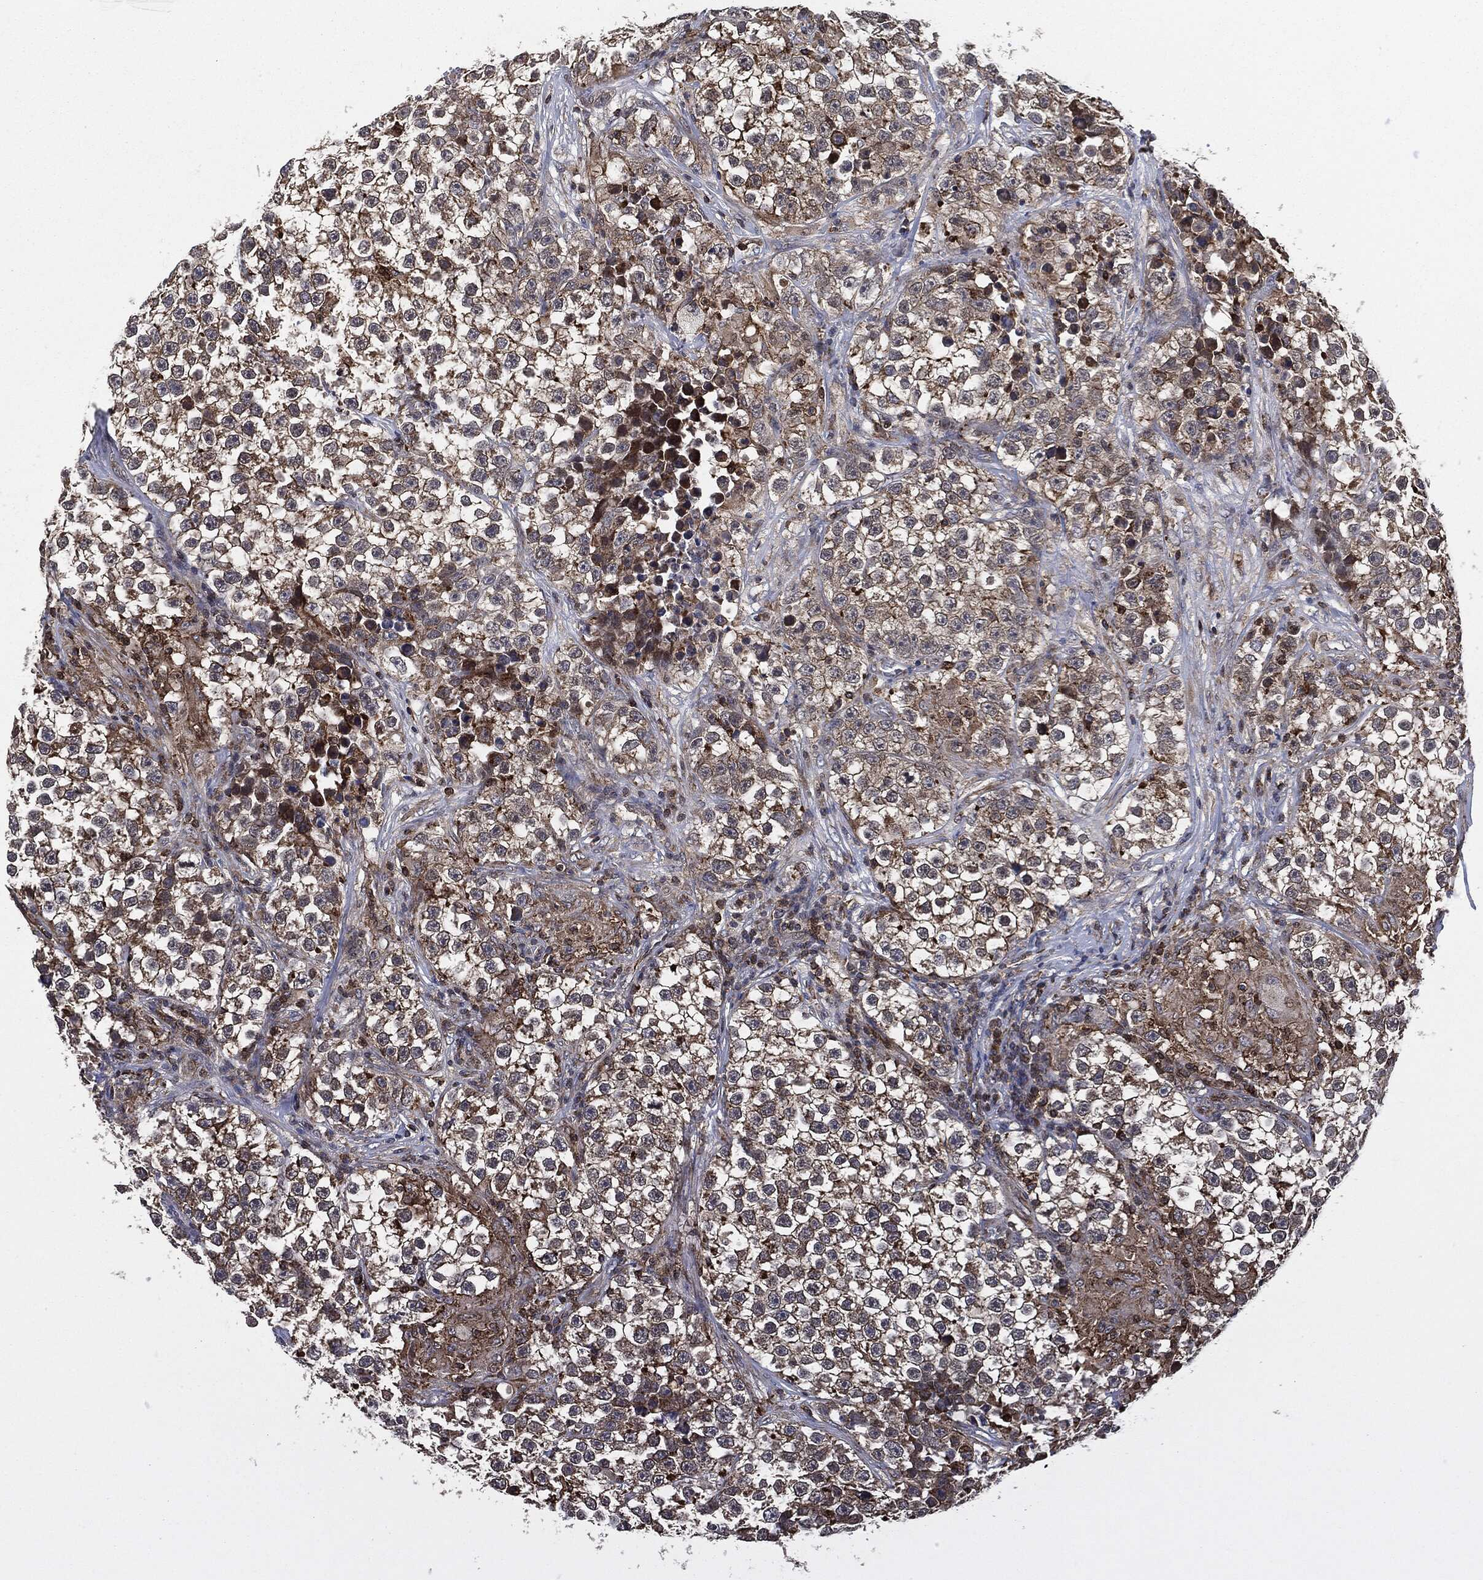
{"staining": {"intensity": "moderate", "quantity": "25%-75%", "location": "cytoplasmic/membranous"}, "tissue": "testis cancer", "cell_type": "Tumor cells", "image_type": "cancer", "snomed": [{"axis": "morphology", "description": "Seminoma, NOS"}, {"axis": "topography", "description": "Testis"}], "caption": "A histopathology image of human seminoma (testis) stained for a protein exhibits moderate cytoplasmic/membranous brown staining in tumor cells. Immunohistochemistry stains the protein of interest in brown and the nuclei are stained blue.", "gene": "UBR1", "patient": {"sex": "male", "age": 46}}